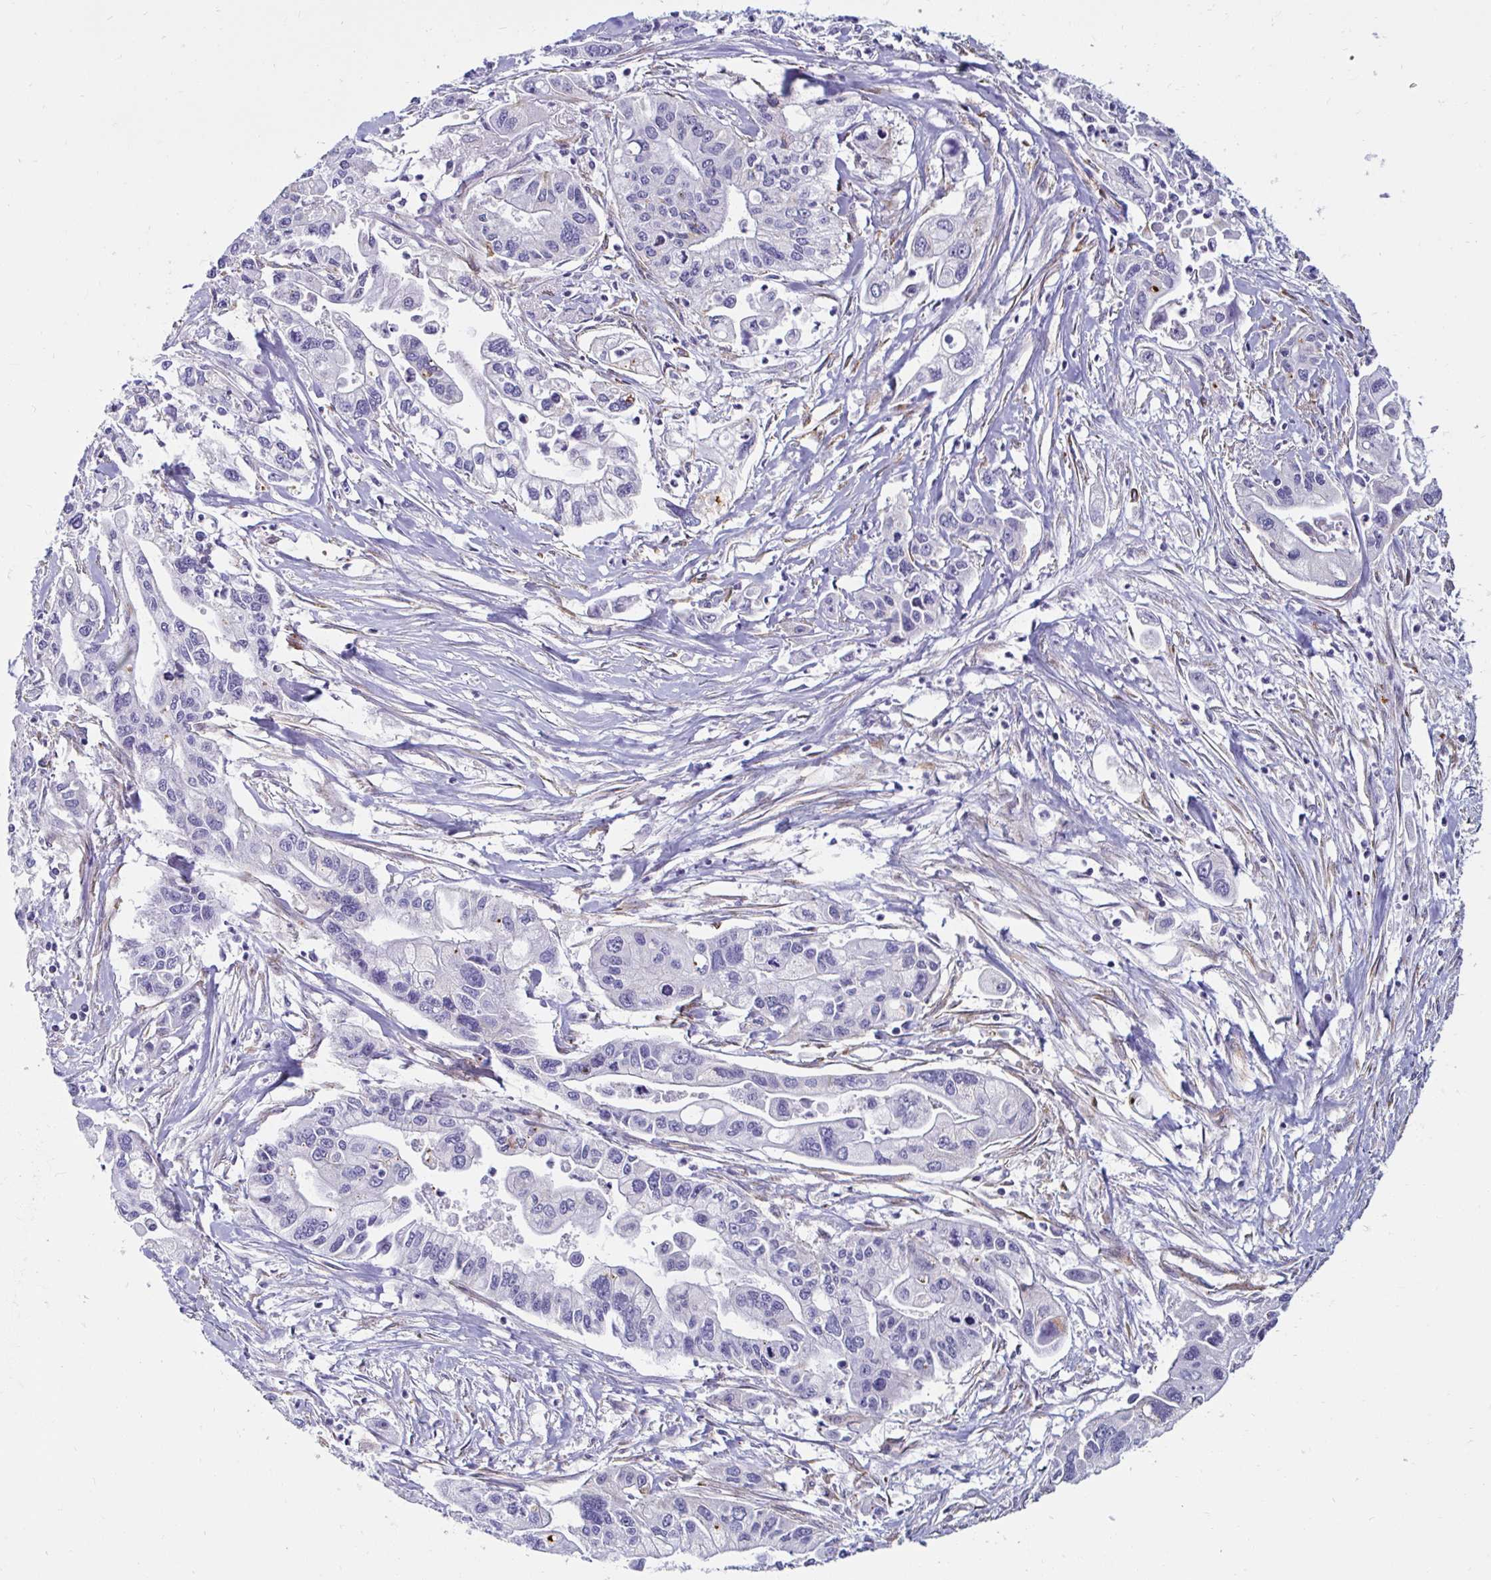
{"staining": {"intensity": "negative", "quantity": "none", "location": "none"}, "tissue": "urothelial cancer", "cell_type": "Tumor cells", "image_type": "cancer", "snomed": [{"axis": "morphology", "description": "Urothelial carcinoma, High grade"}, {"axis": "topography", "description": "Urinary bladder"}], "caption": "Immunohistochemistry micrograph of urothelial cancer stained for a protein (brown), which reveals no staining in tumor cells.", "gene": "ANKRD62", "patient": {"sex": "female", "age": 78}}